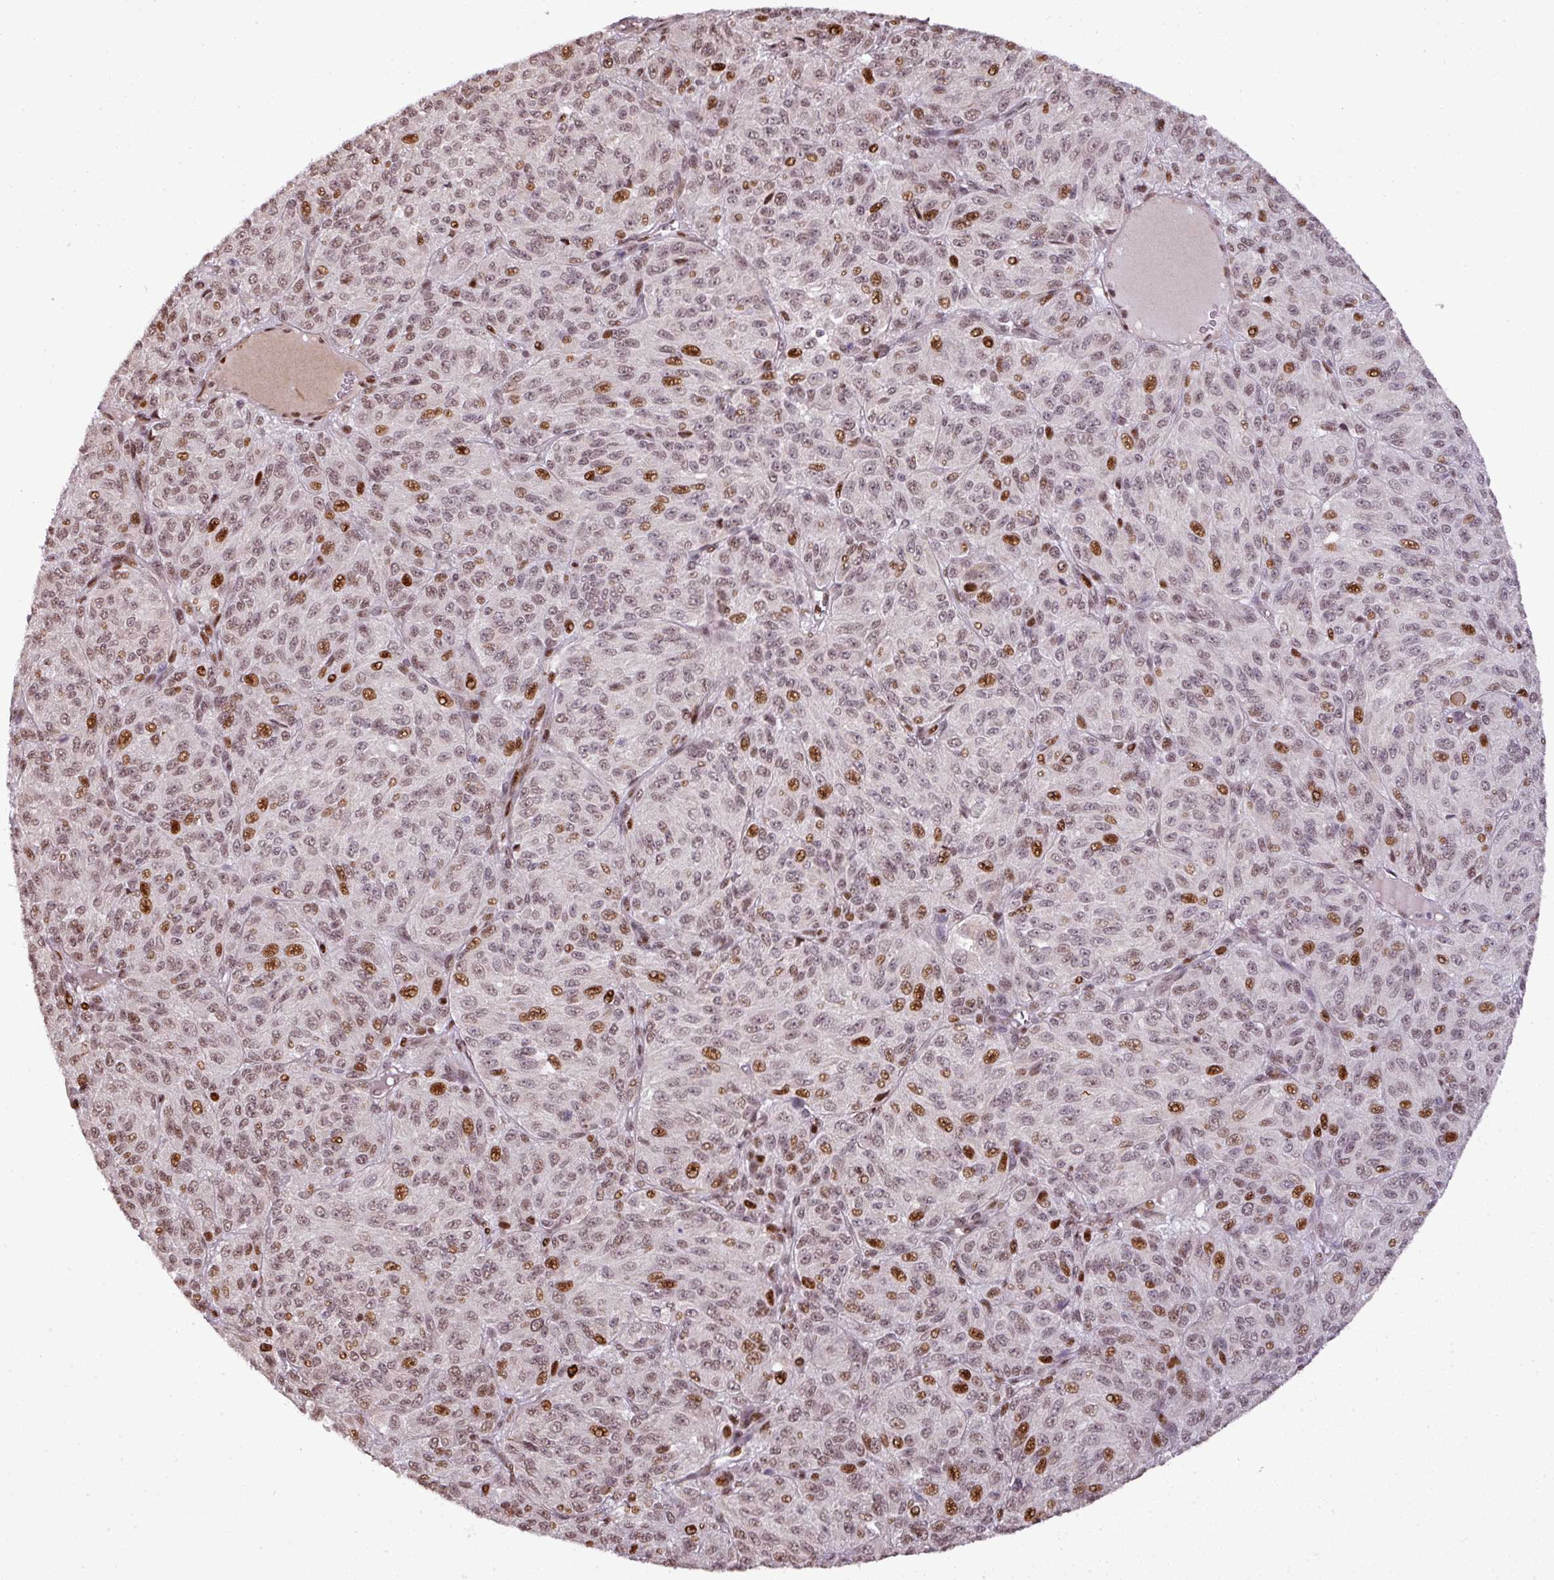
{"staining": {"intensity": "moderate", "quantity": ">75%", "location": "nuclear"}, "tissue": "melanoma", "cell_type": "Tumor cells", "image_type": "cancer", "snomed": [{"axis": "morphology", "description": "Malignant melanoma, Metastatic site"}, {"axis": "topography", "description": "Brain"}], "caption": "Human malignant melanoma (metastatic site) stained with a brown dye exhibits moderate nuclear positive staining in approximately >75% of tumor cells.", "gene": "MYSM1", "patient": {"sex": "female", "age": 56}}